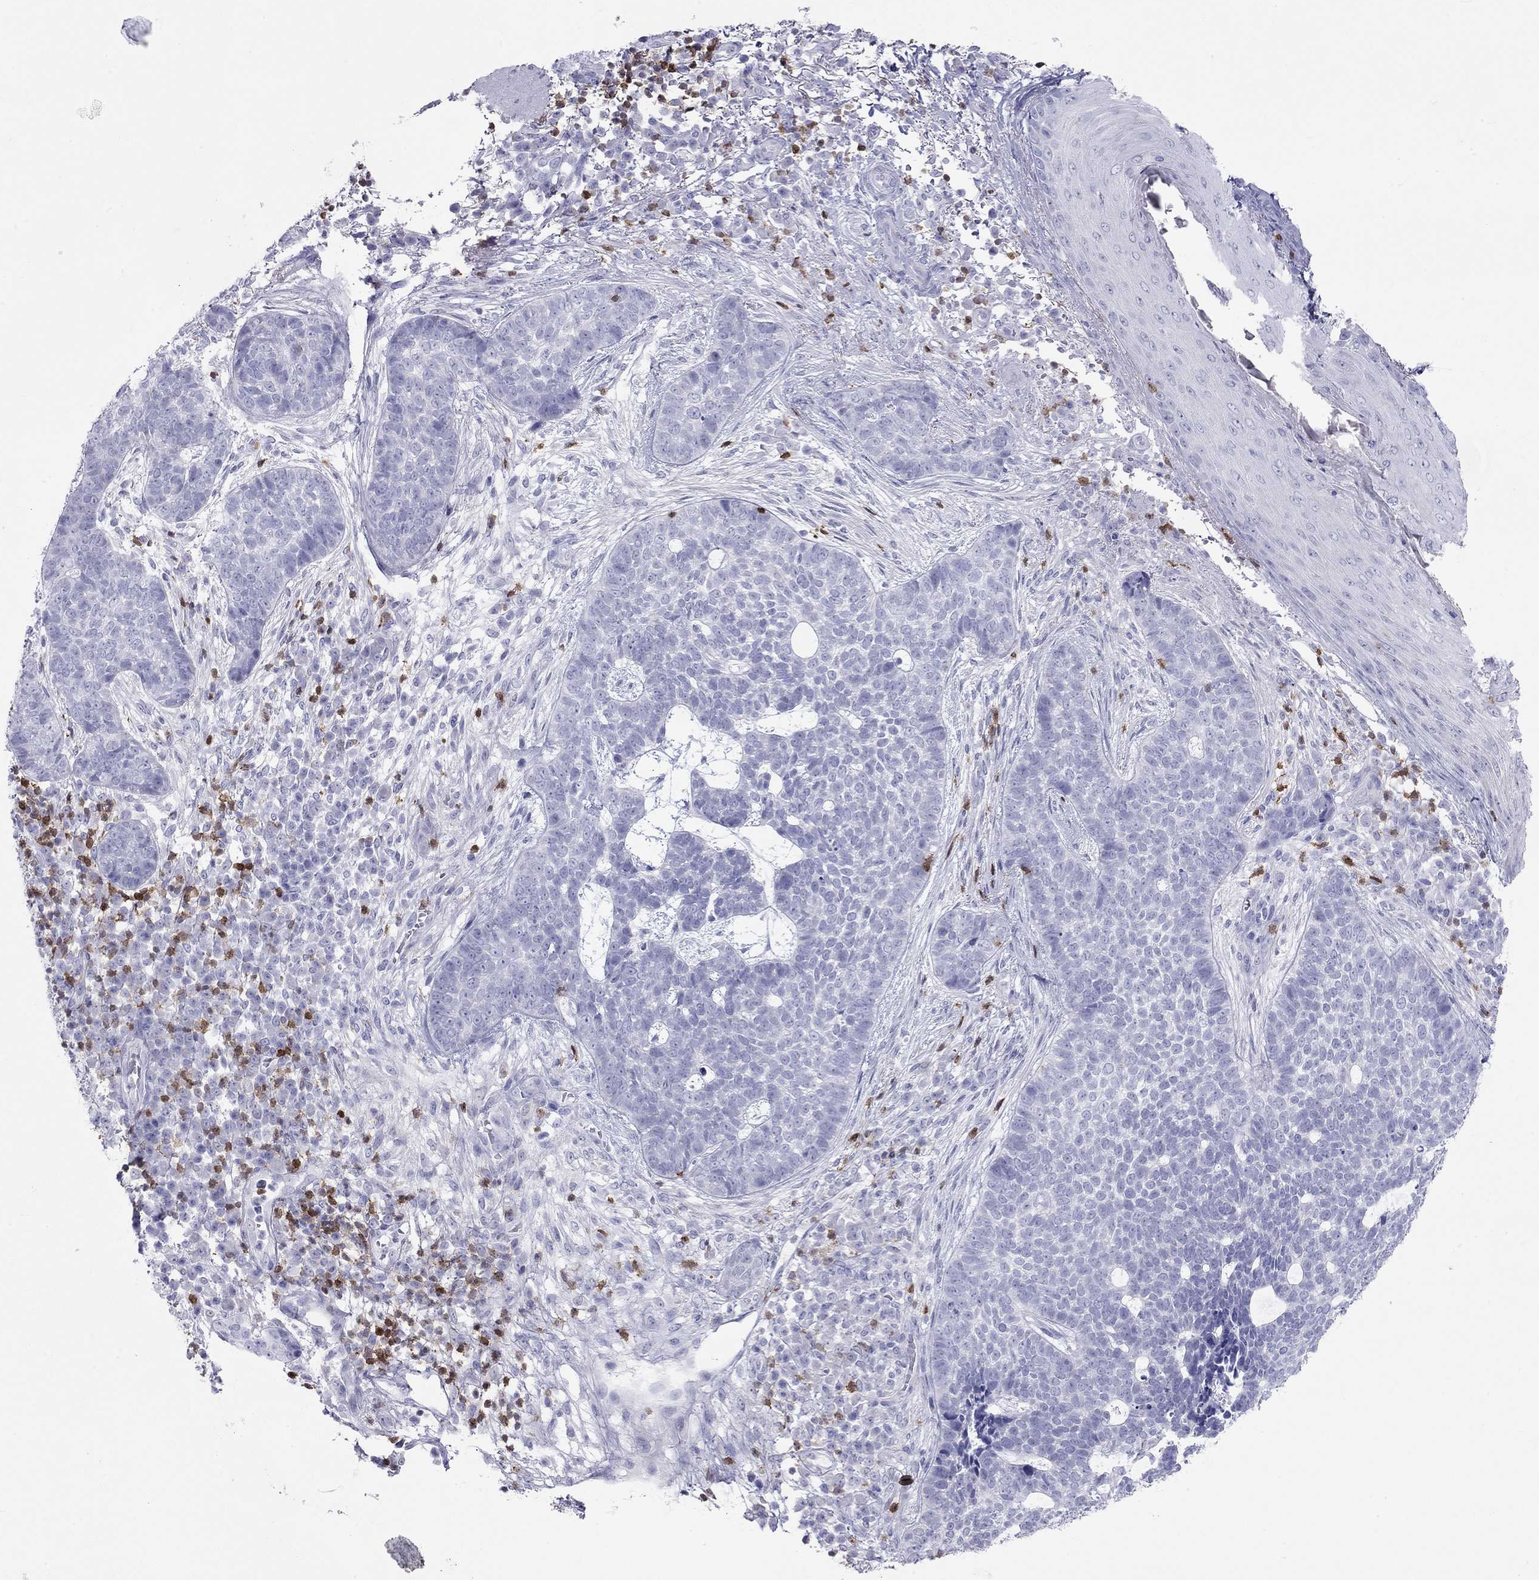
{"staining": {"intensity": "negative", "quantity": "none", "location": "none"}, "tissue": "skin cancer", "cell_type": "Tumor cells", "image_type": "cancer", "snomed": [{"axis": "morphology", "description": "Basal cell carcinoma"}, {"axis": "topography", "description": "Skin"}], "caption": "Immunohistochemistry (IHC) of basal cell carcinoma (skin) displays no expression in tumor cells.", "gene": "SH2D2A", "patient": {"sex": "female", "age": 69}}